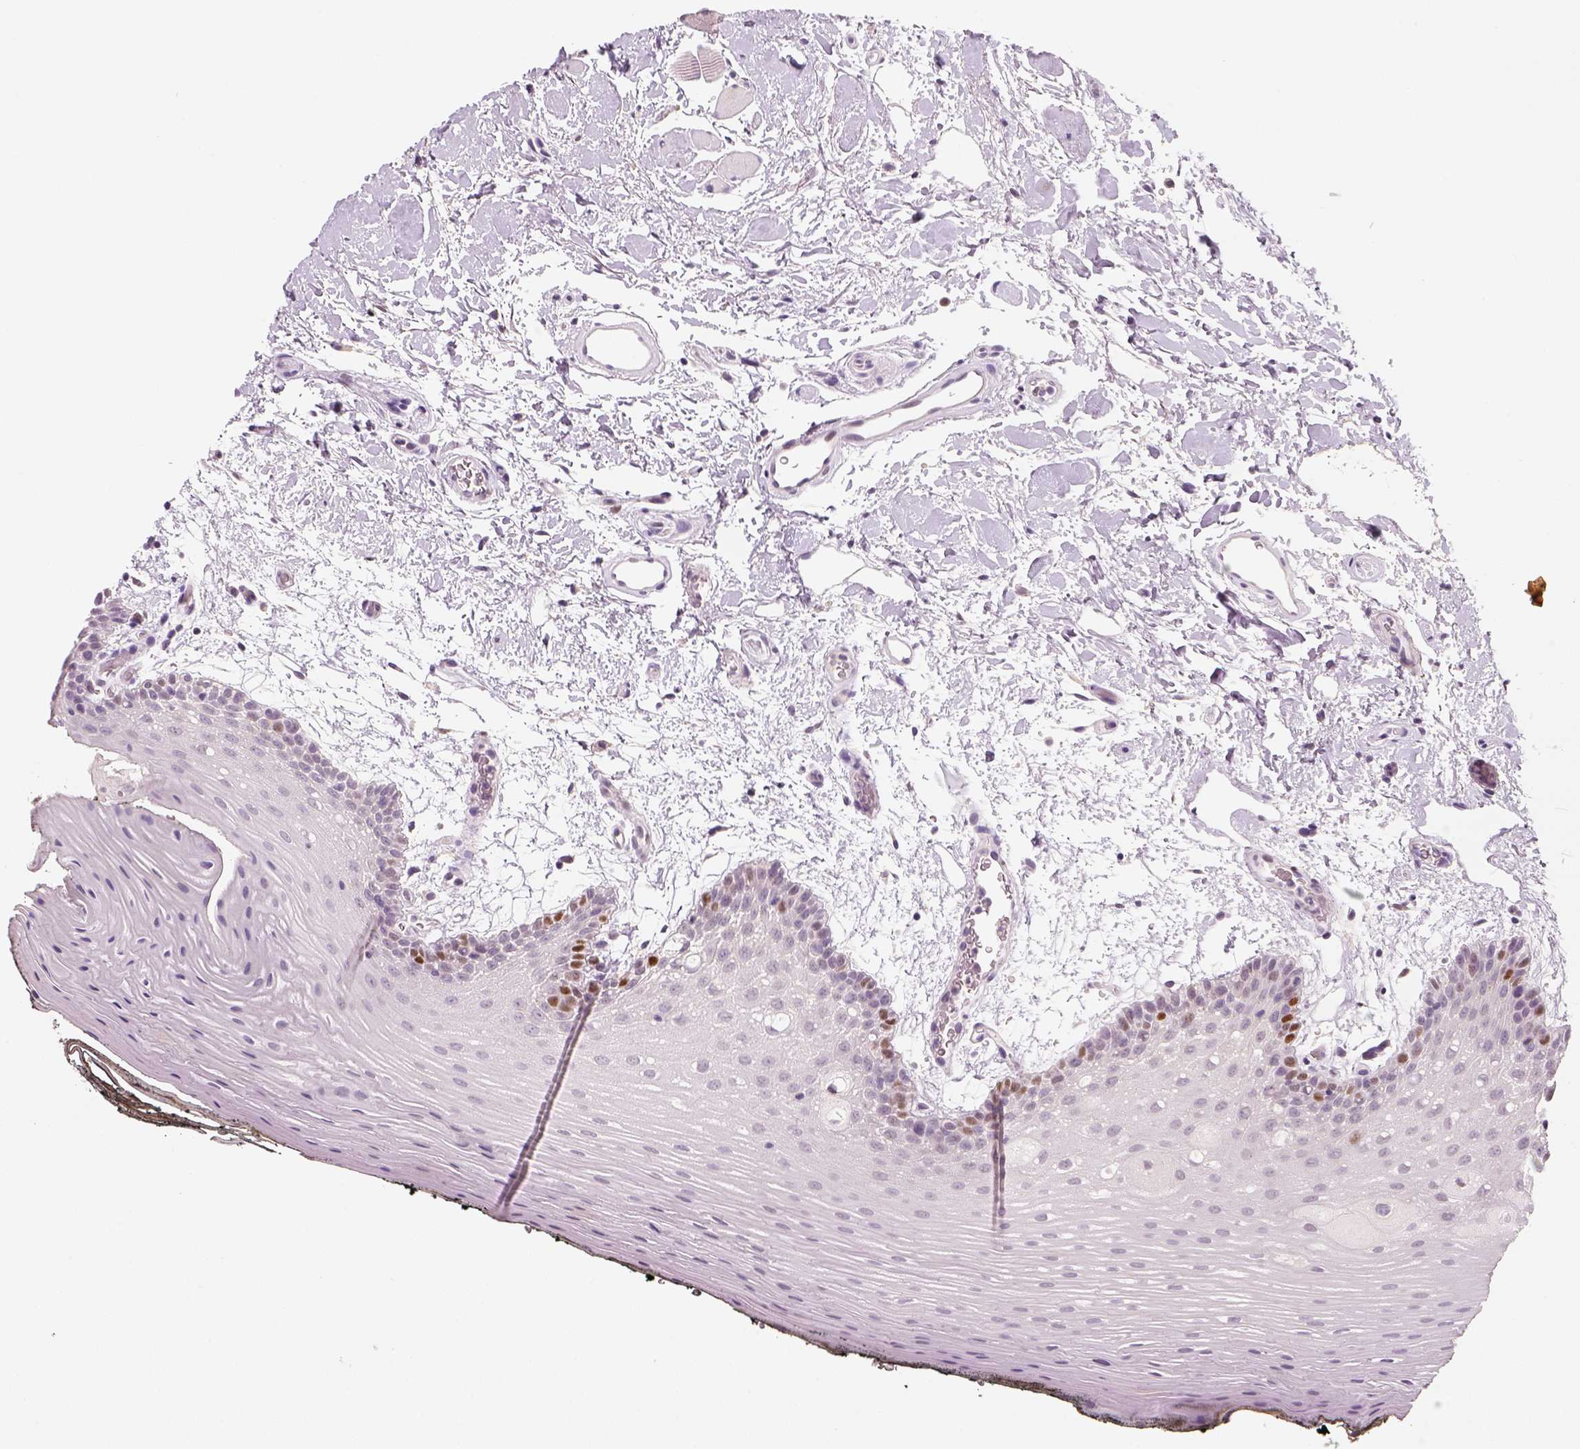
{"staining": {"intensity": "moderate", "quantity": "<25%", "location": "nuclear"}, "tissue": "oral mucosa", "cell_type": "Squamous epithelial cells", "image_type": "normal", "snomed": [{"axis": "morphology", "description": "Normal tissue, NOS"}, {"axis": "topography", "description": "Oral tissue"}, {"axis": "topography", "description": "Head-Neck"}], "caption": "IHC histopathology image of benign oral mucosa: human oral mucosa stained using immunohistochemistry shows low levels of moderate protein expression localized specifically in the nuclear of squamous epithelial cells, appearing as a nuclear brown color.", "gene": "TP53", "patient": {"sex": "male", "age": 65}}